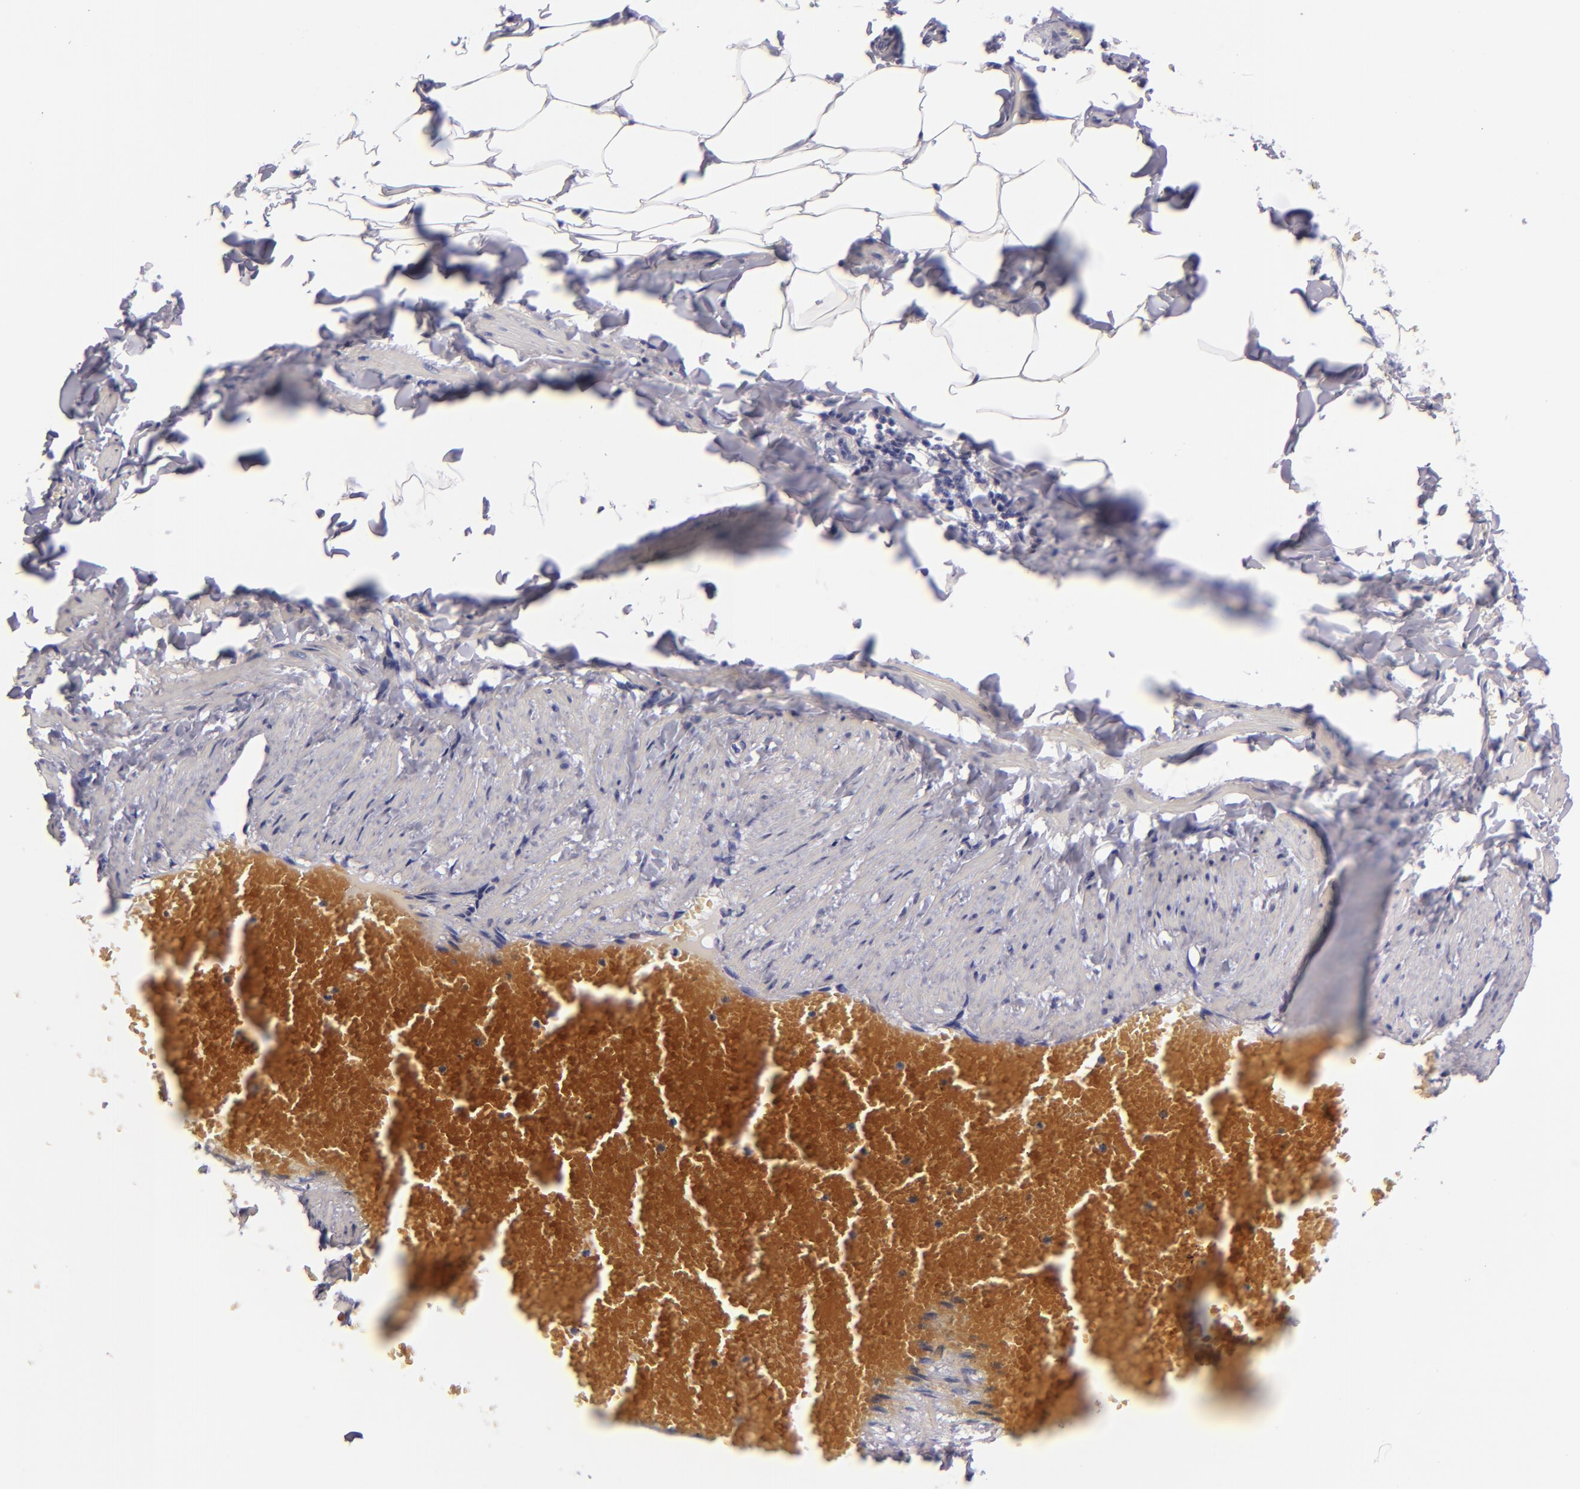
{"staining": {"intensity": "negative", "quantity": "none", "location": "none"}, "tissue": "adipose tissue", "cell_type": "Adipocytes", "image_type": "normal", "snomed": [{"axis": "morphology", "description": "Normal tissue, NOS"}, {"axis": "topography", "description": "Vascular tissue"}], "caption": "Immunohistochemical staining of unremarkable adipose tissue displays no significant expression in adipocytes.", "gene": "MUC5AC", "patient": {"sex": "male", "age": 41}}